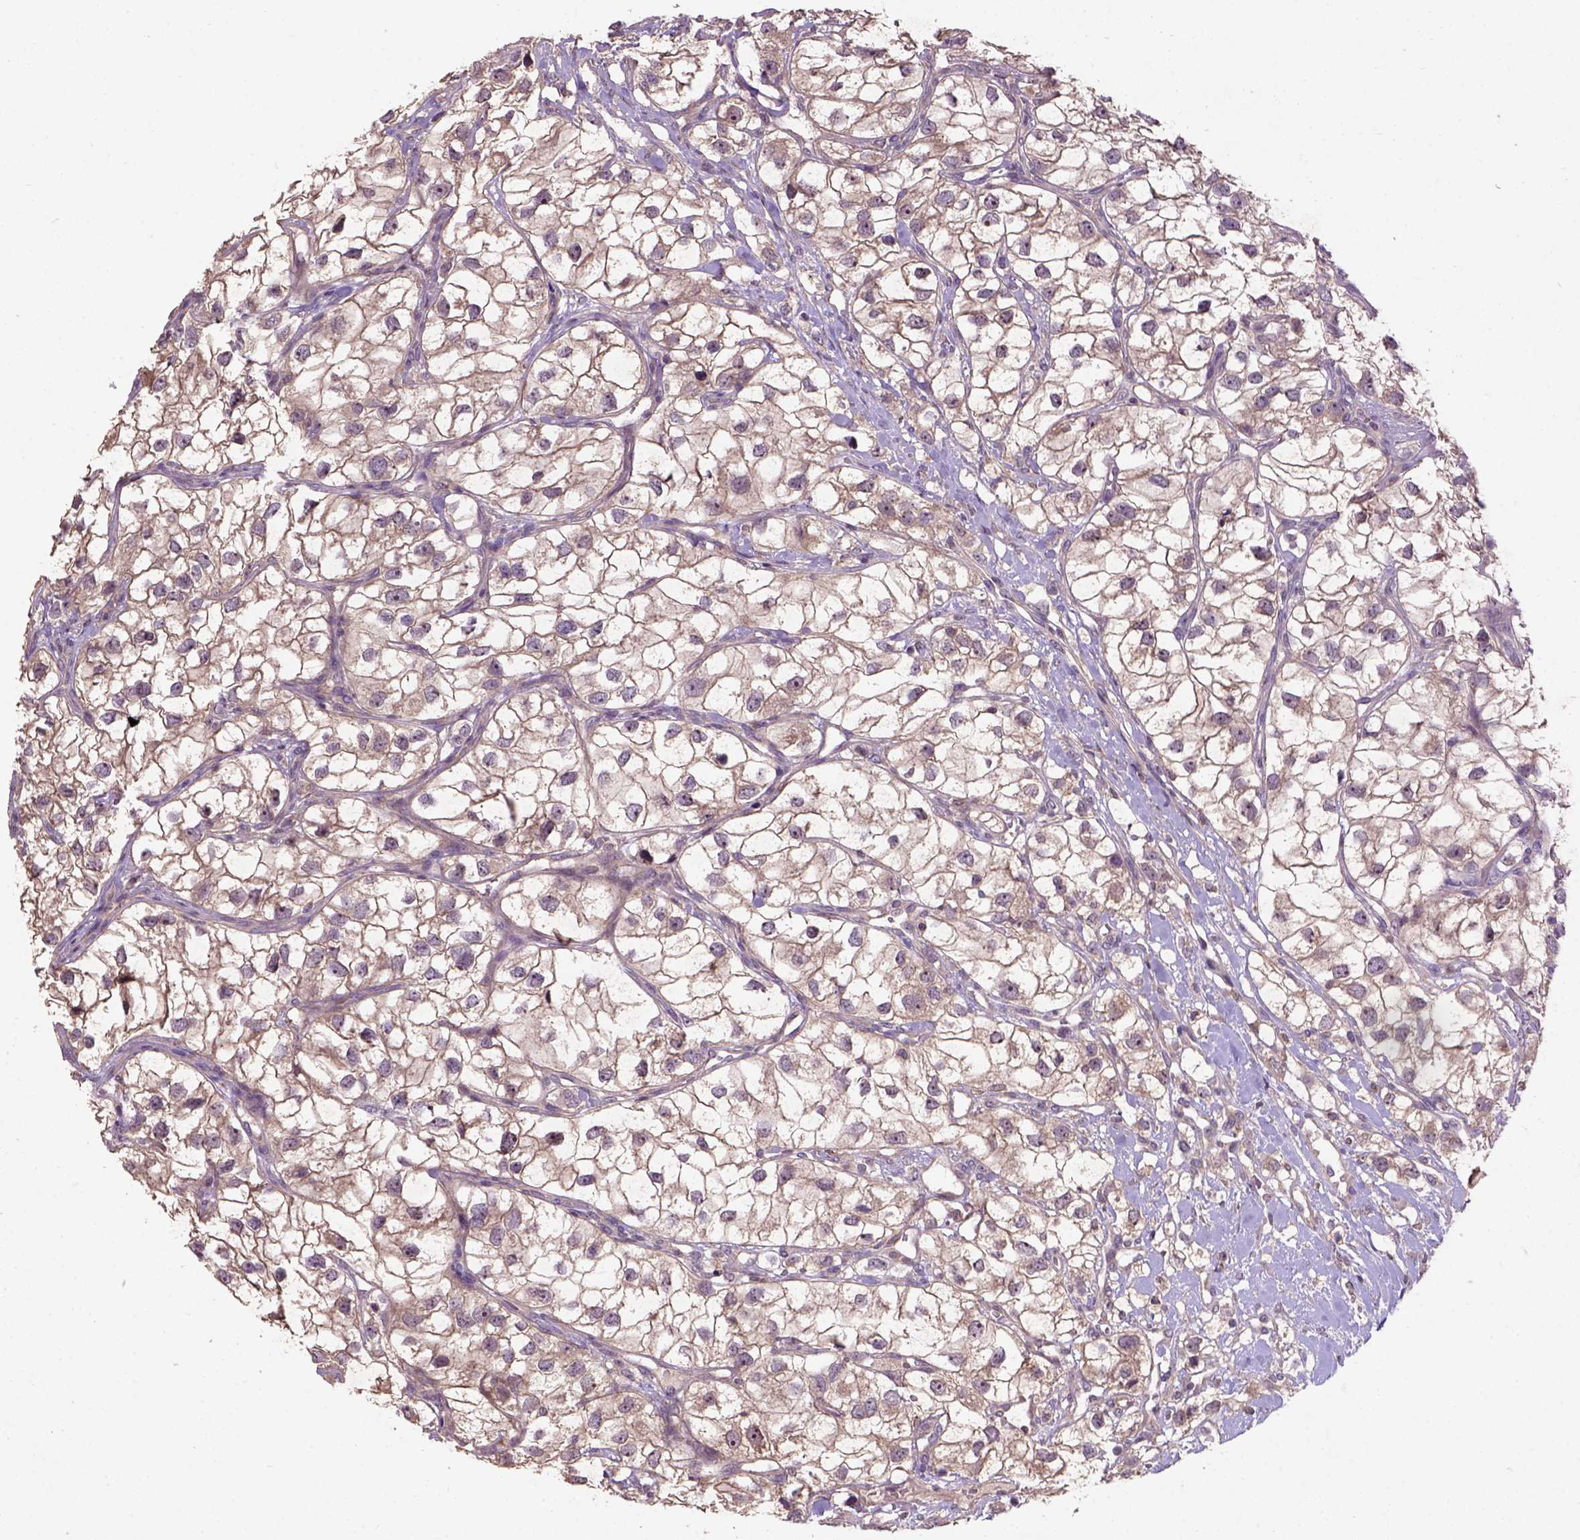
{"staining": {"intensity": "moderate", "quantity": ">75%", "location": "cytoplasmic/membranous"}, "tissue": "renal cancer", "cell_type": "Tumor cells", "image_type": "cancer", "snomed": [{"axis": "morphology", "description": "Adenocarcinoma, NOS"}, {"axis": "topography", "description": "Kidney"}], "caption": "Adenocarcinoma (renal) stained with DAB (3,3'-diaminobenzidine) immunohistochemistry (IHC) shows medium levels of moderate cytoplasmic/membranous staining in about >75% of tumor cells. (DAB (3,3'-diaminobenzidine) = brown stain, brightfield microscopy at high magnification).", "gene": "KBTBD8", "patient": {"sex": "male", "age": 59}}